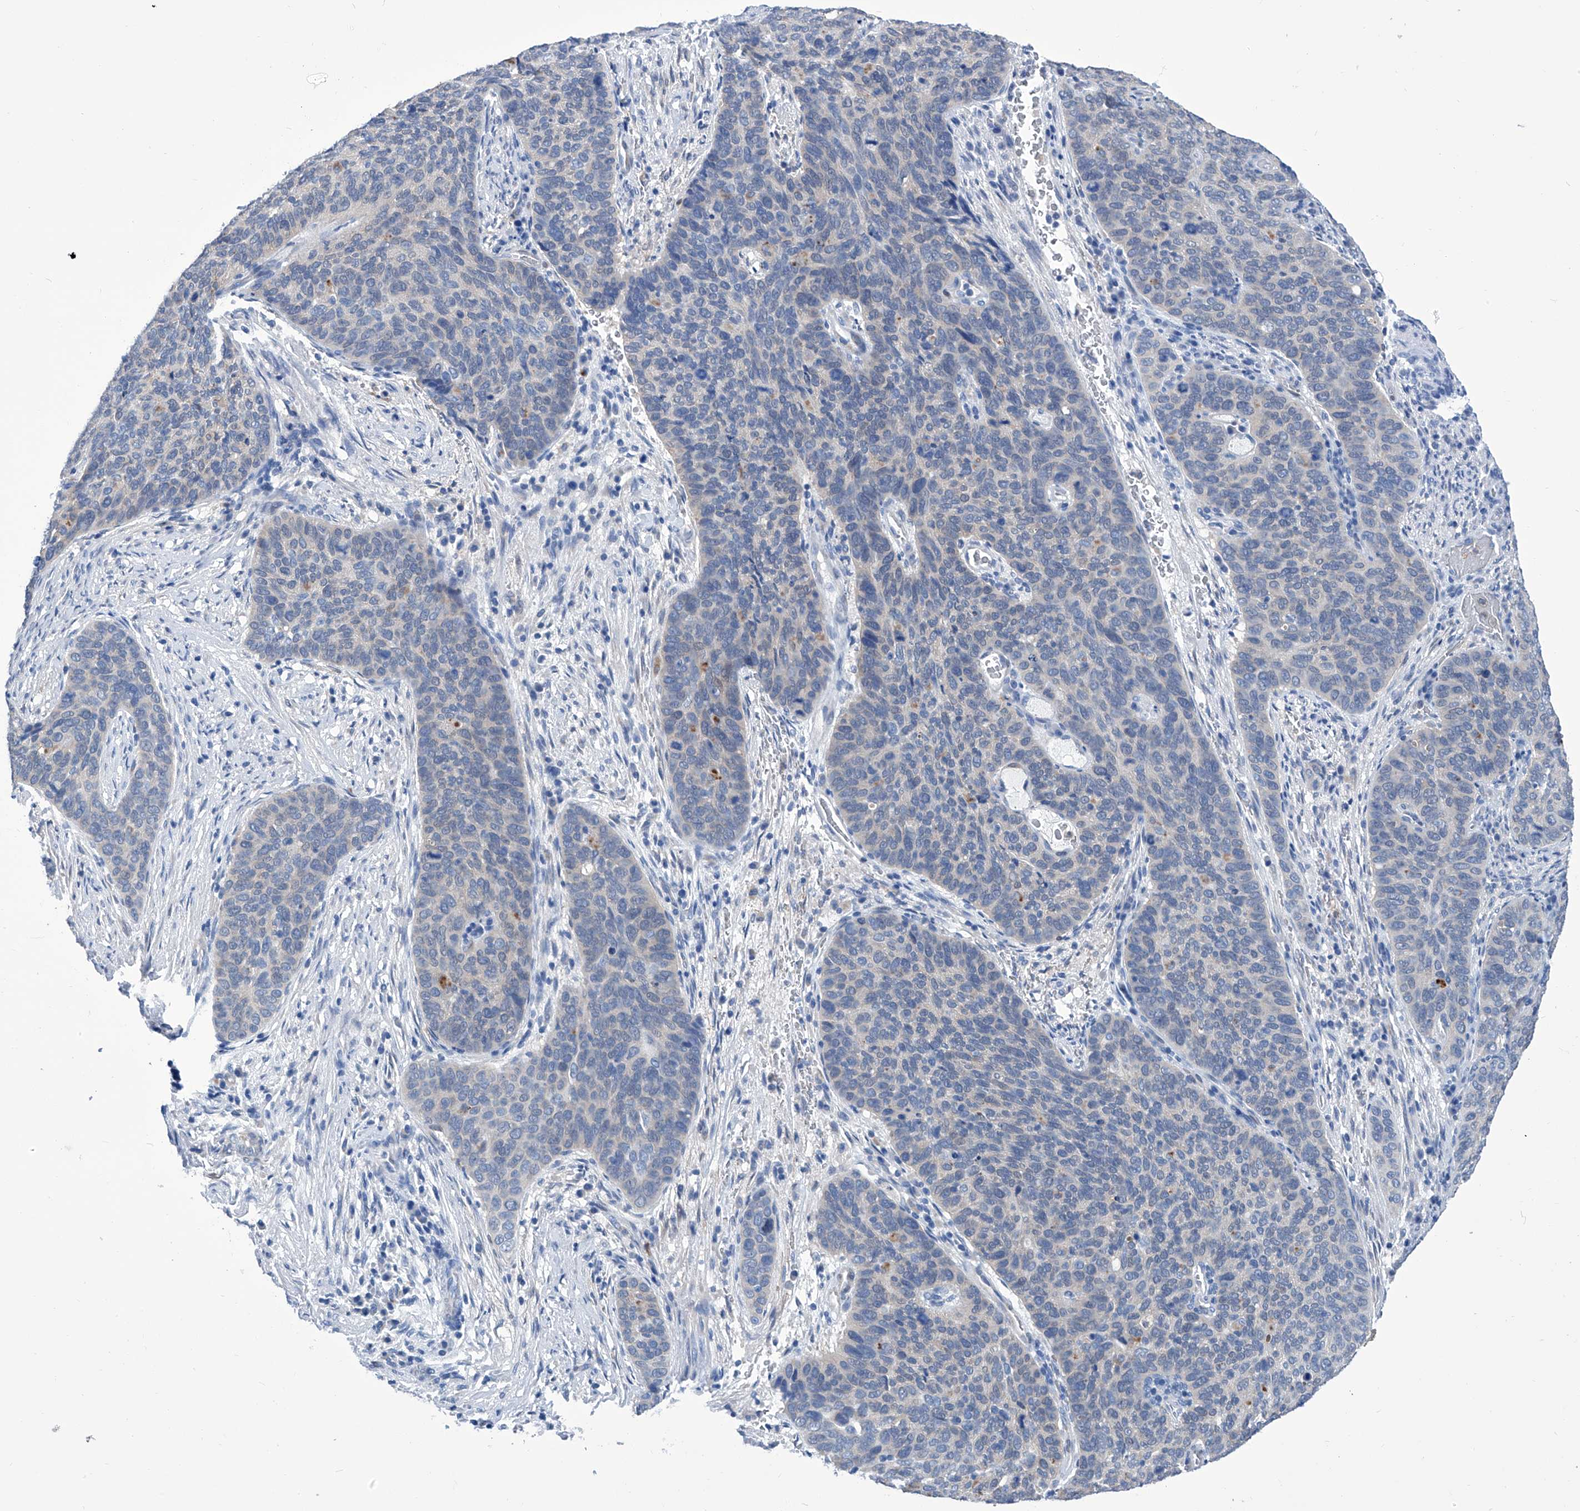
{"staining": {"intensity": "negative", "quantity": "none", "location": "none"}, "tissue": "cervical cancer", "cell_type": "Tumor cells", "image_type": "cancer", "snomed": [{"axis": "morphology", "description": "Squamous cell carcinoma, NOS"}, {"axis": "topography", "description": "Cervix"}], "caption": "DAB immunohistochemical staining of human cervical squamous cell carcinoma shows no significant expression in tumor cells.", "gene": "IMPA2", "patient": {"sex": "female", "age": 60}}